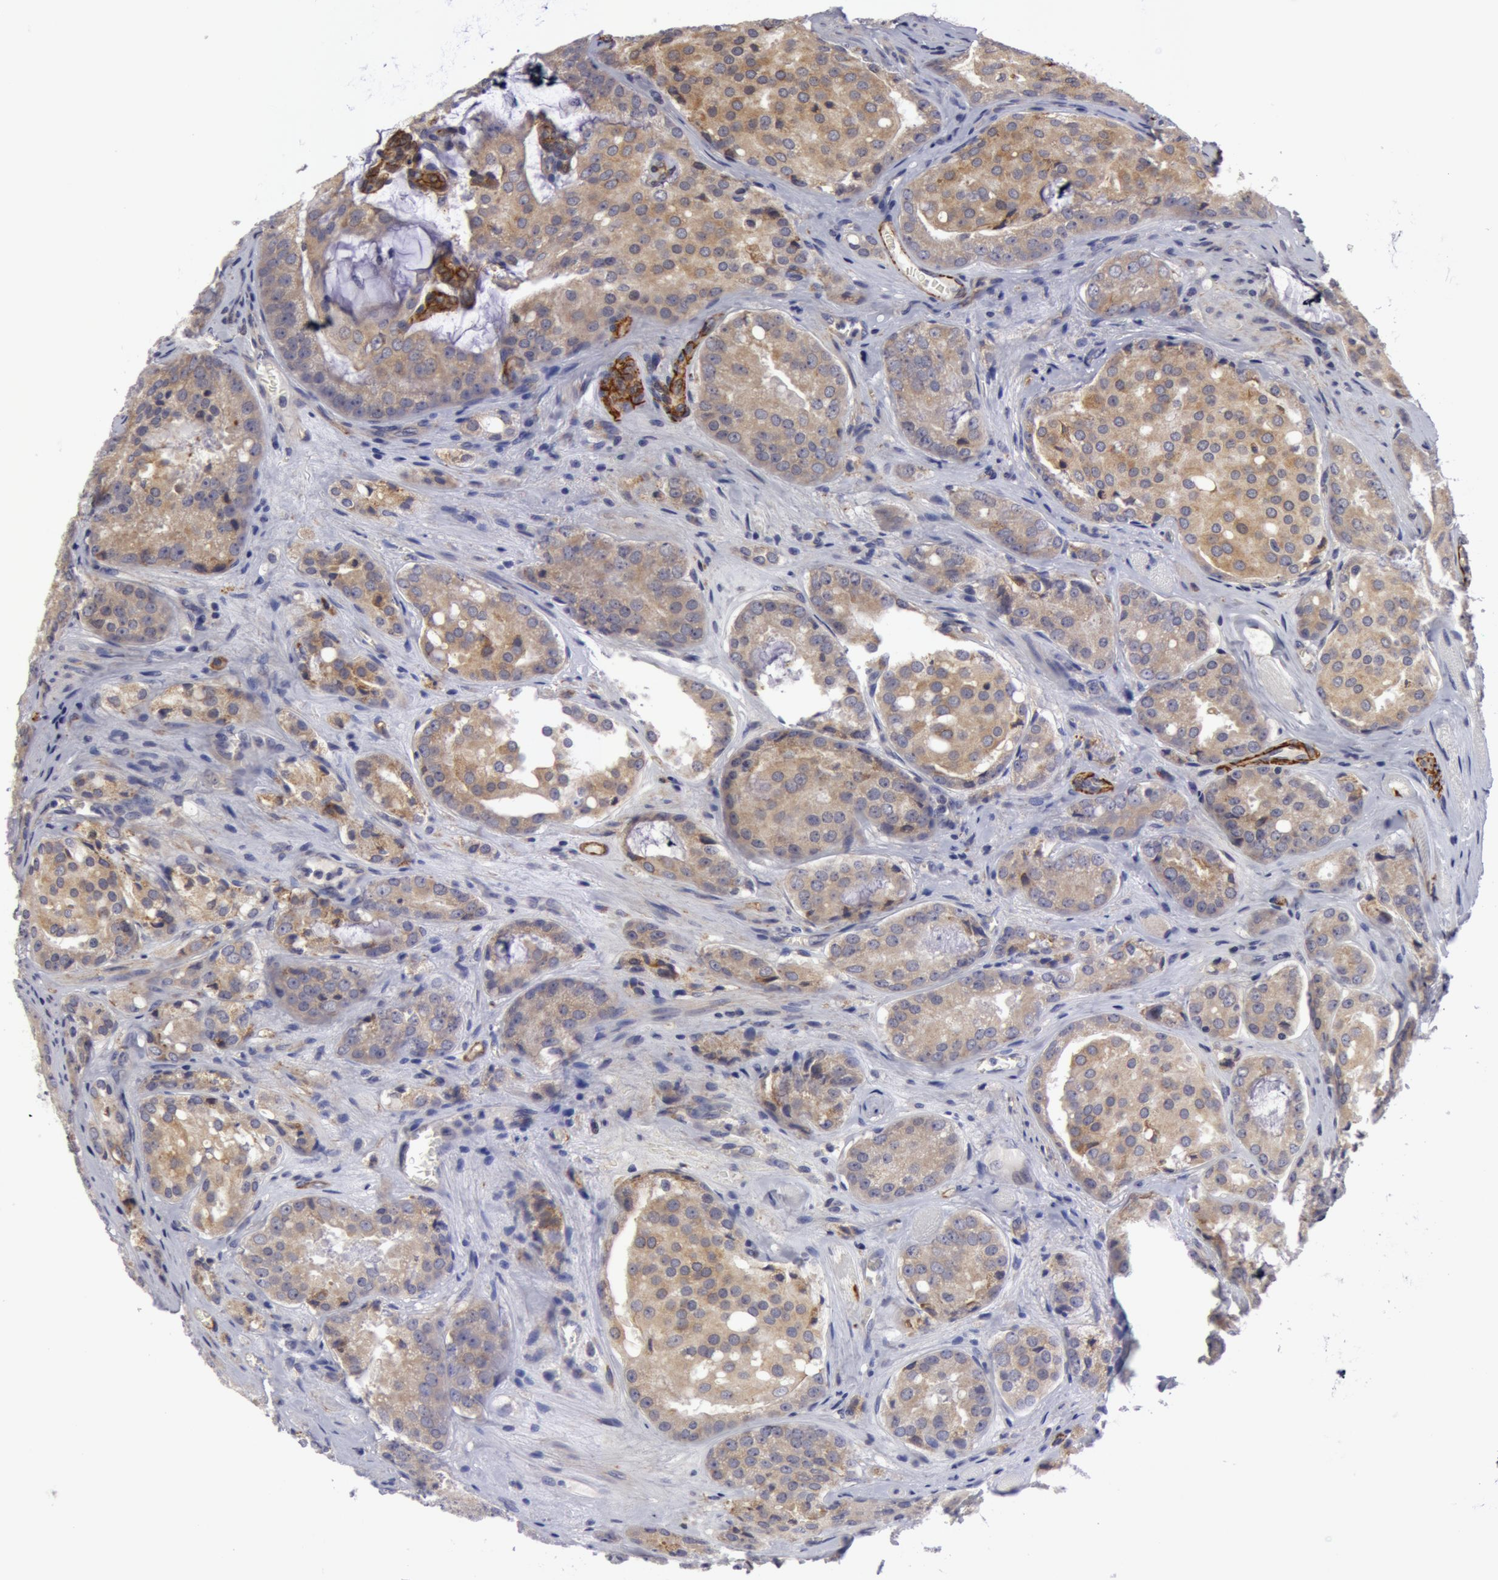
{"staining": {"intensity": "weak", "quantity": "25%-75%", "location": "cytoplasmic/membranous"}, "tissue": "prostate cancer", "cell_type": "Tumor cells", "image_type": "cancer", "snomed": [{"axis": "morphology", "description": "Adenocarcinoma, Medium grade"}, {"axis": "topography", "description": "Prostate"}], "caption": "Immunohistochemical staining of prostate adenocarcinoma (medium-grade) exhibits low levels of weak cytoplasmic/membranous staining in about 25%-75% of tumor cells. (DAB IHC, brown staining for protein, blue staining for nuclei).", "gene": "IL23A", "patient": {"sex": "male", "age": 60}}